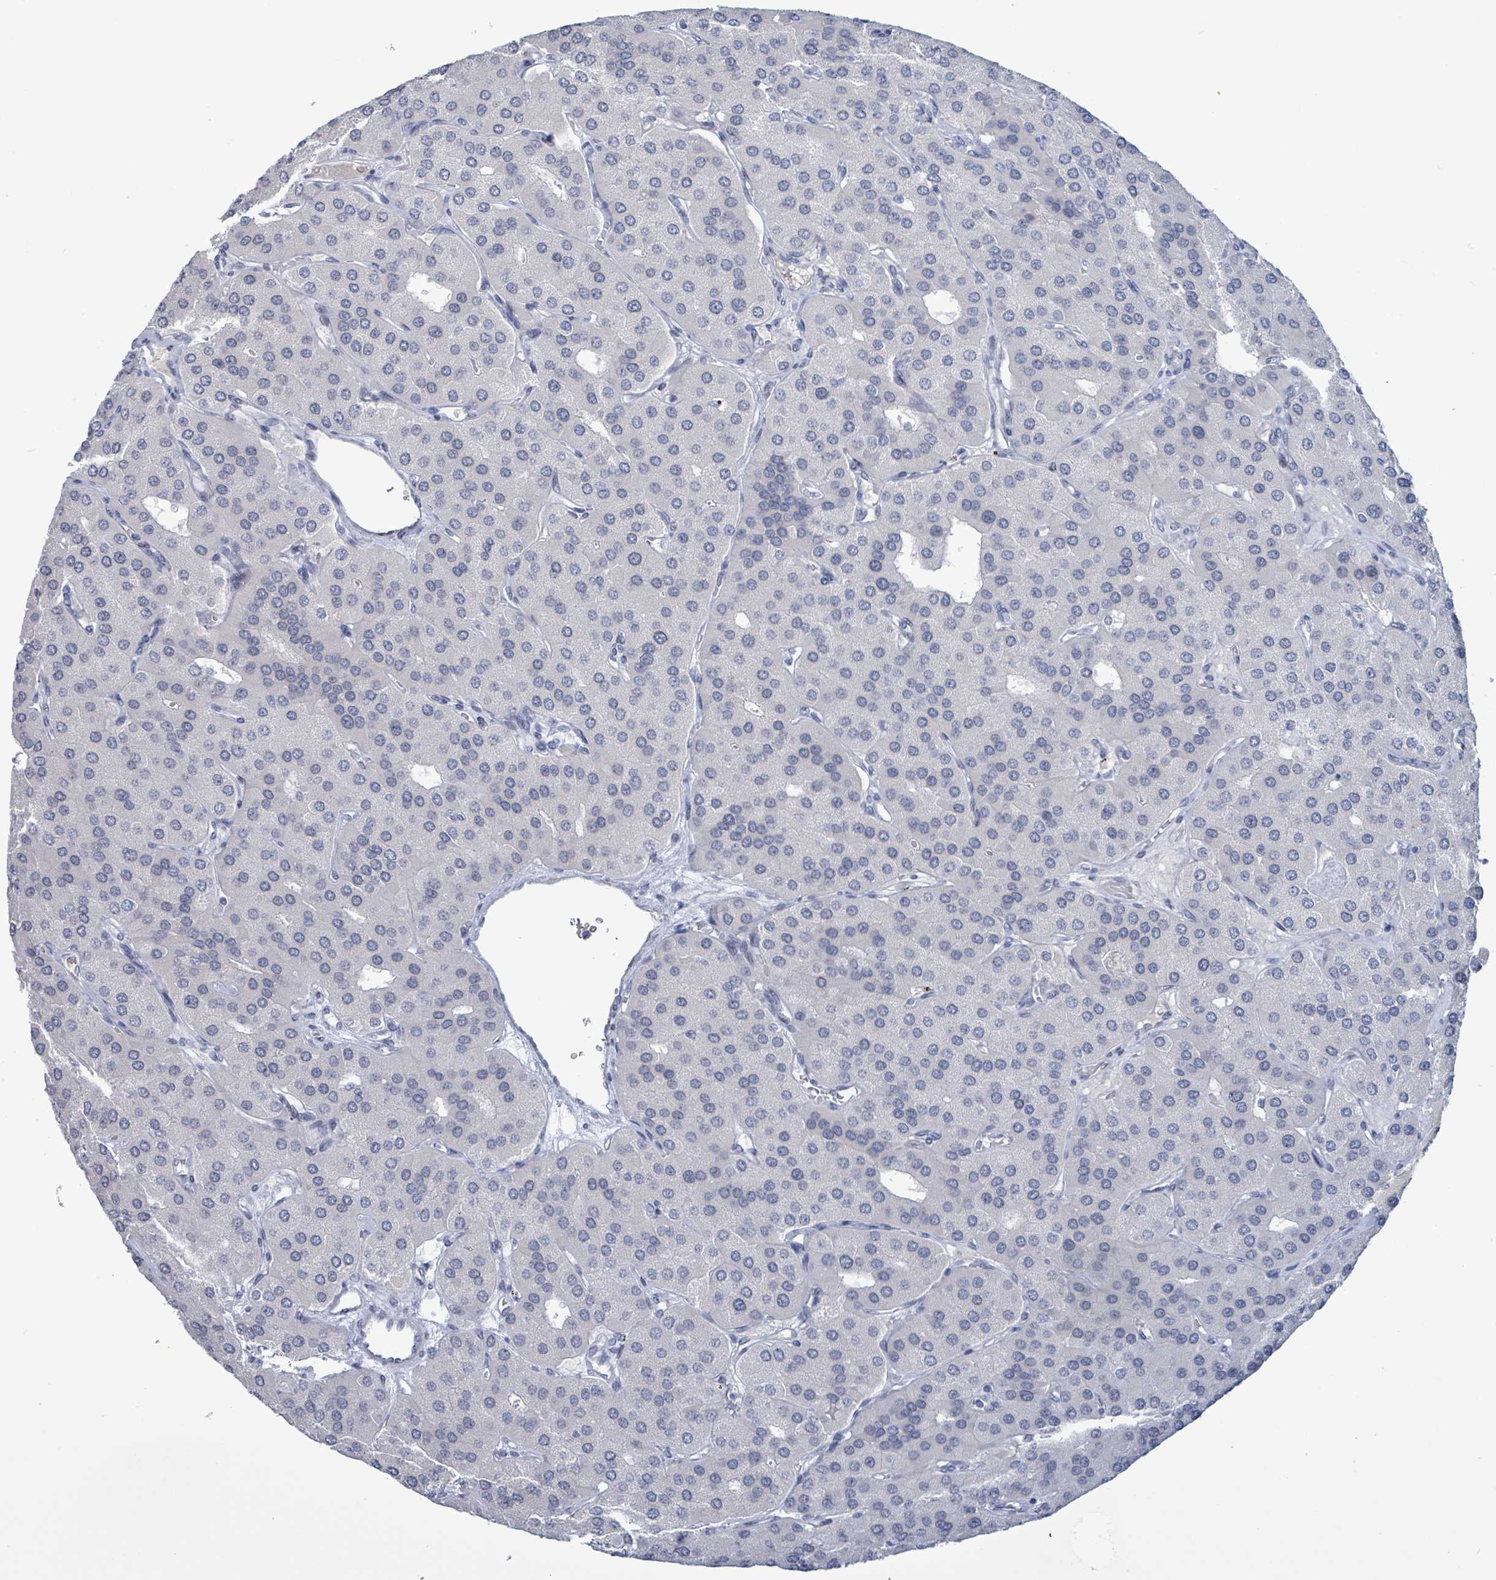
{"staining": {"intensity": "negative", "quantity": "none", "location": "none"}, "tissue": "parathyroid gland", "cell_type": "Glandular cells", "image_type": "normal", "snomed": [{"axis": "morphology", "description": "Normal tissue, NOS"}, {"axis": "morphology", "description": "Adenoma, NOS"}, {"axis": "topography", "description": "Parathyroid gland"}], "caption": "DAB immunohistochemical staining of benign parathyroid gland reveals no significant positivity in glandular cells.", "gene": "NTN3", "patient": {"sex": "female", "age": 86}}